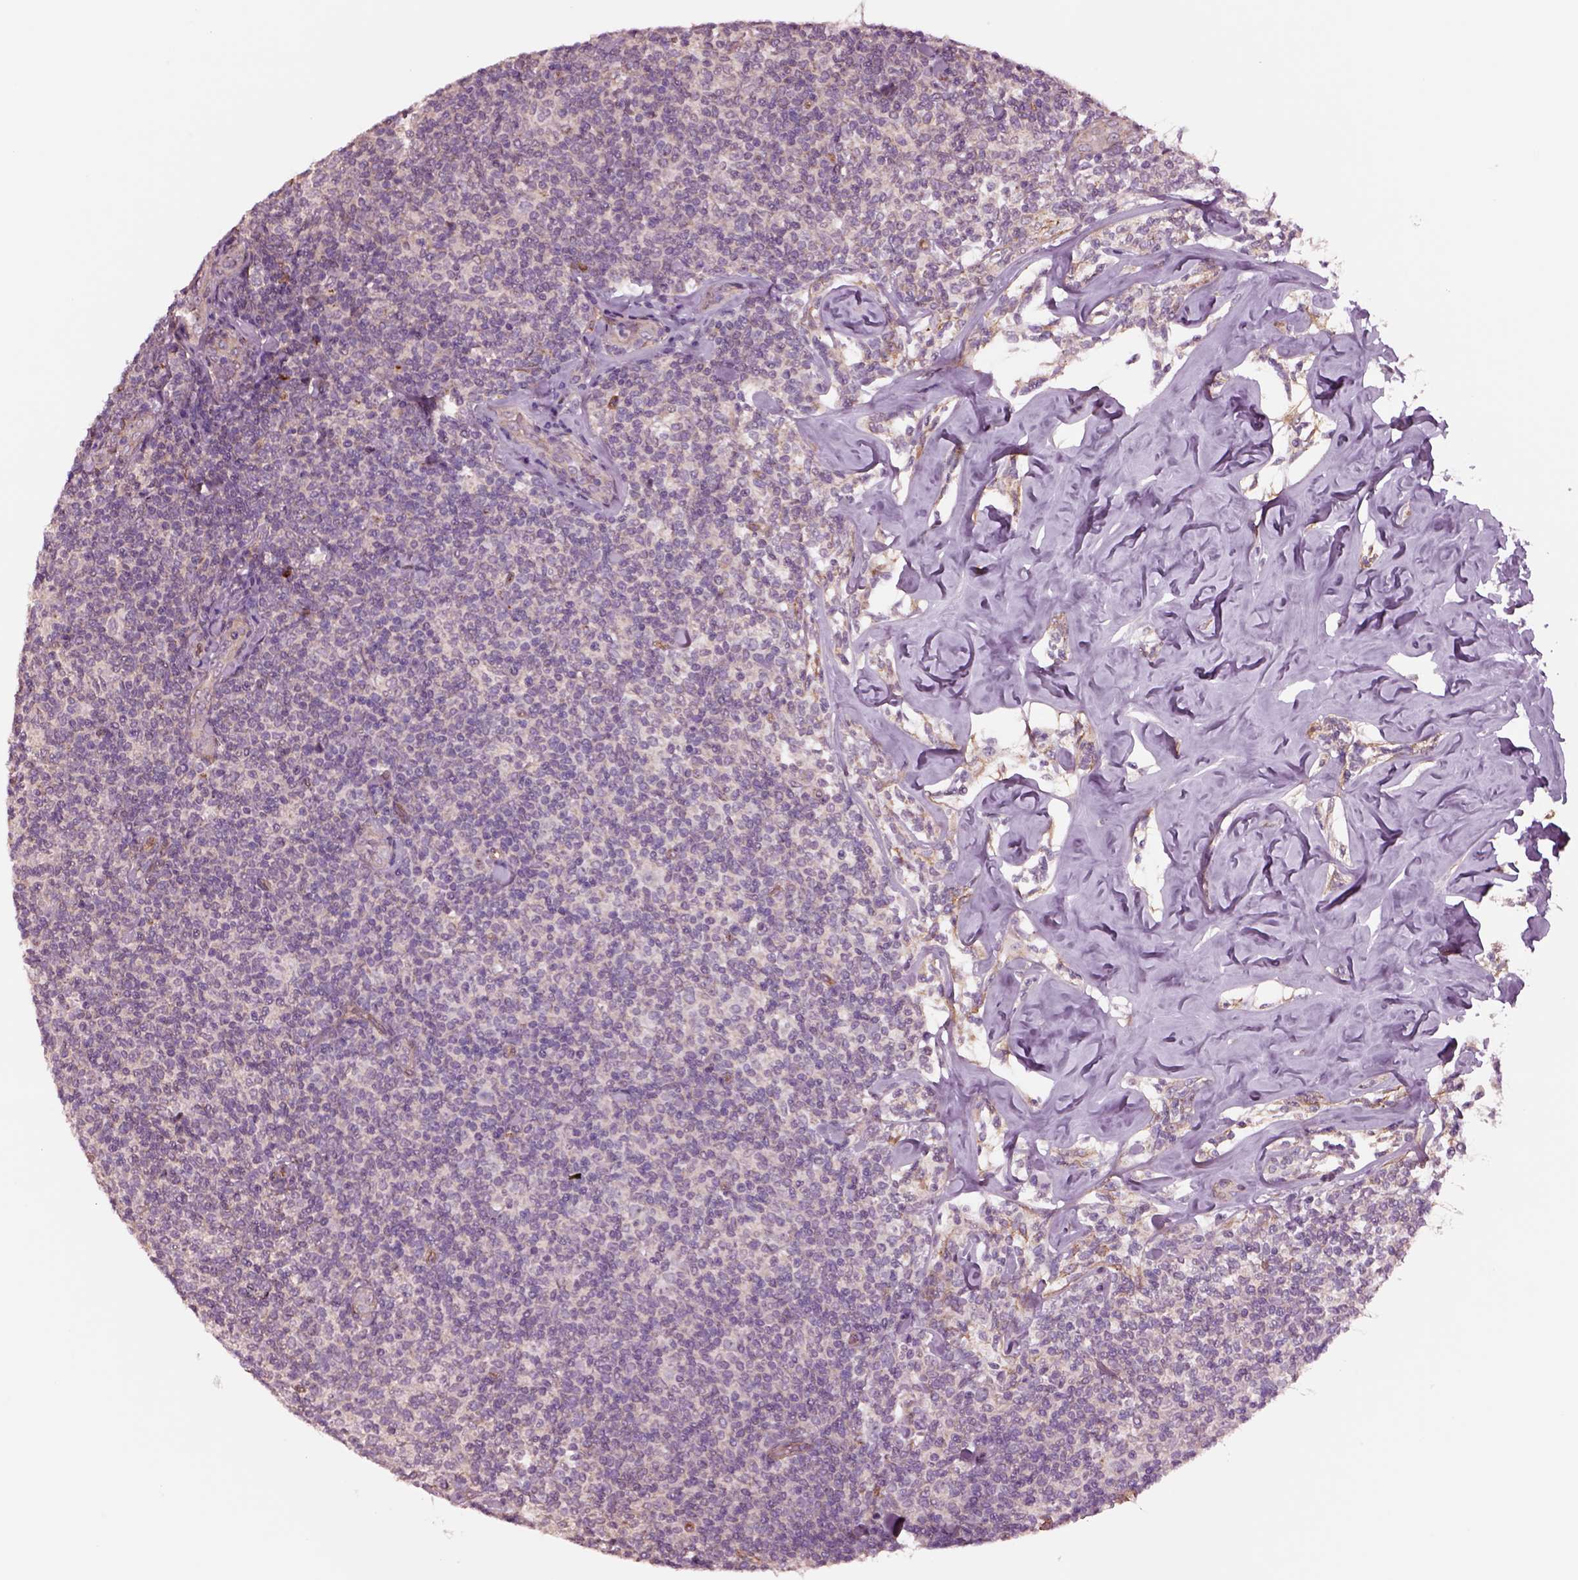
{"staining": {"intensity": "negative", "quantity": "none", "location": "none"}, "tissue": "lymphoma", "cell_type": "Tumor cells", "image_type": "cancer", "snomed": [{"axis": "morphology", "description": "Malignant lymphoma, non-Hodgkin's type, Low grade"}, {"axis": "topography", "description": "Lymph node"}], "caption": "Tumor cells show no significant protein expression in low-grade malignant lymphoma, non-Hodgkin's type.", "gene": "HTR1B", "patient": {"sex": "female", "age": 56}}